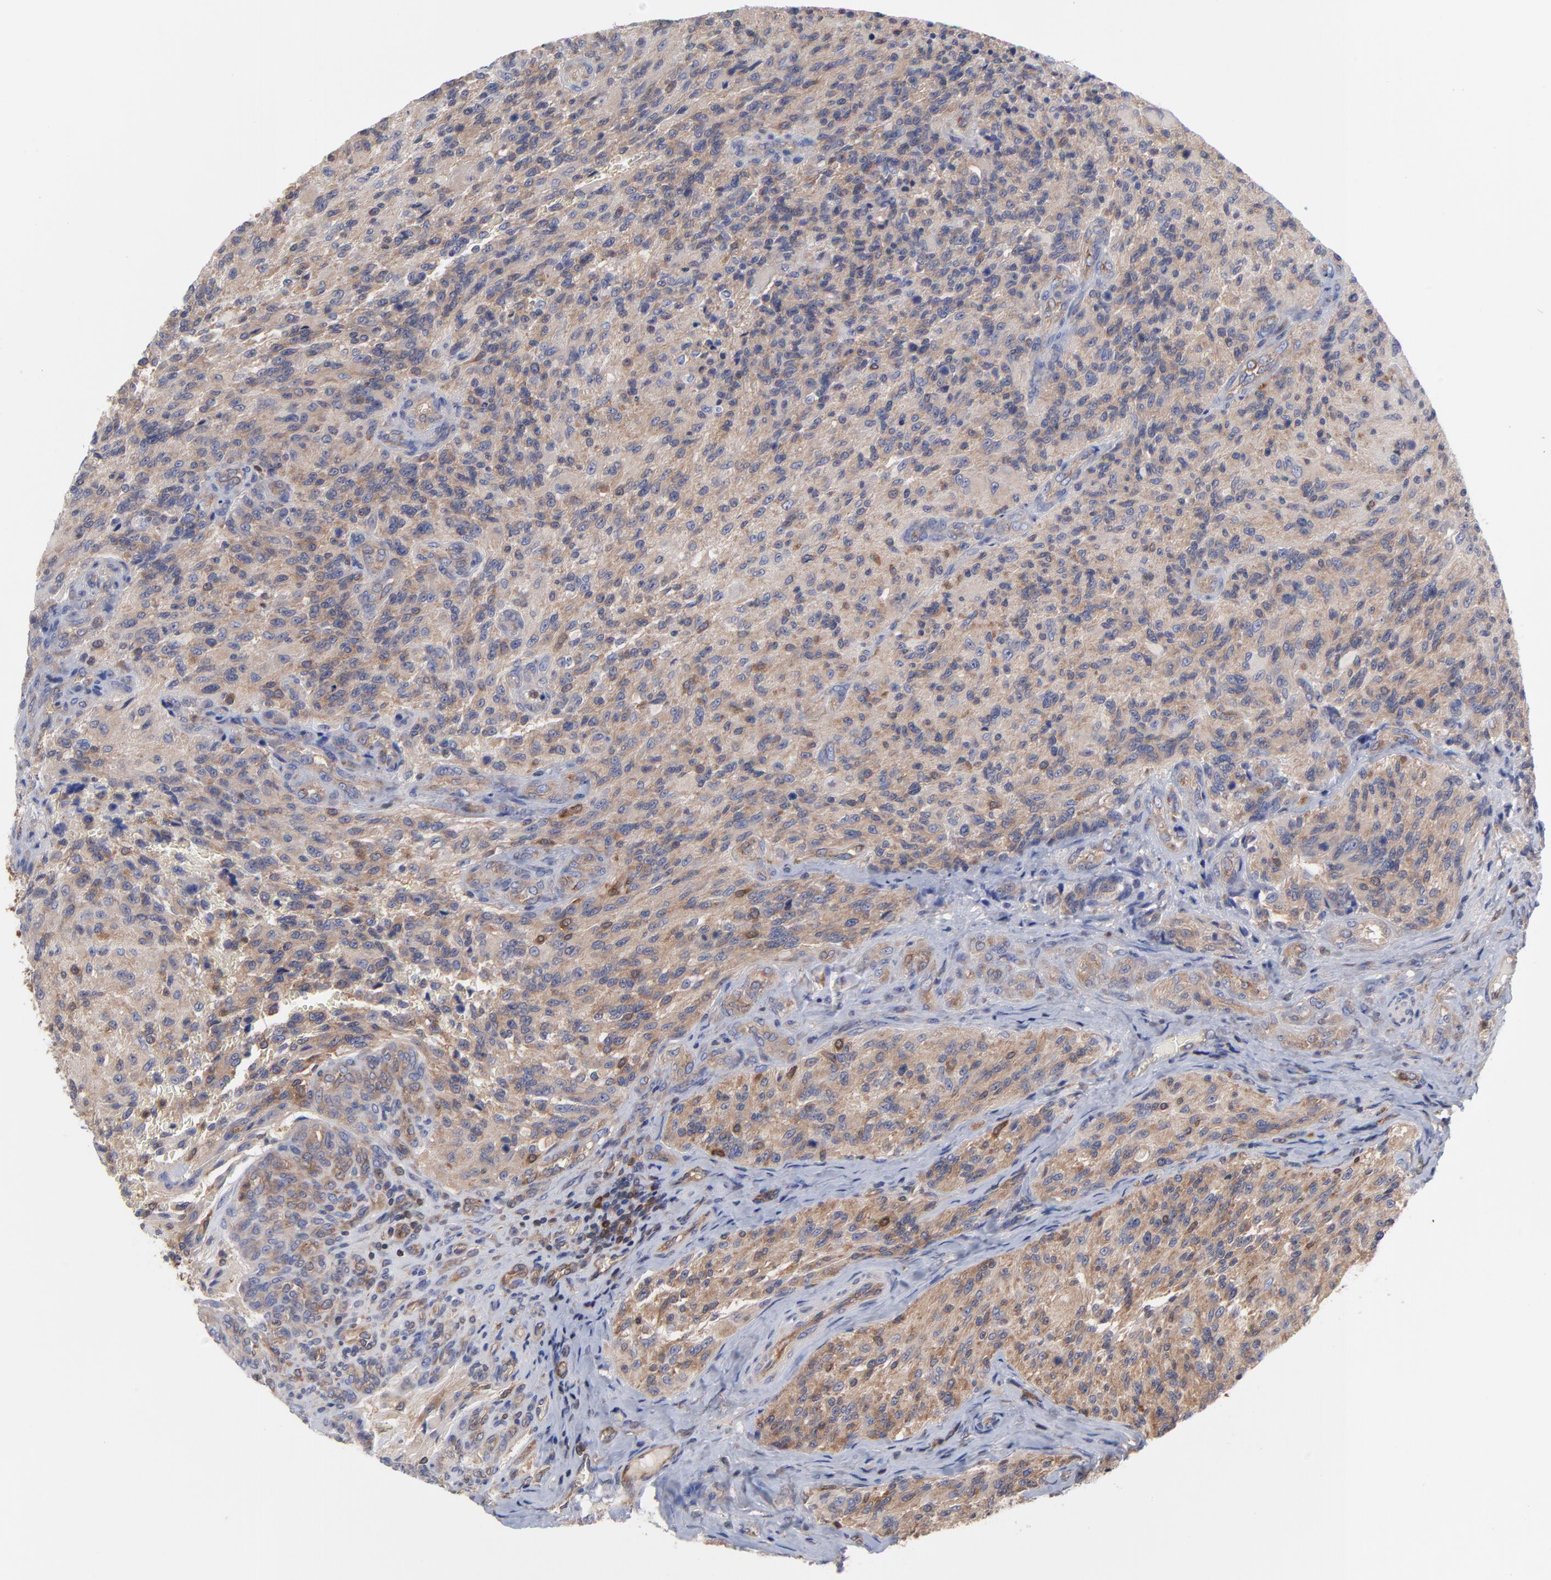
{"staining": {"intensity": "weak", "quantity": ">75%", "location": "cytoplasmic/membranous"}, "tissue": "glioma", "cell_type": "Tumor cells", "image_type": "cancer", "snomed": [{"axis": "morphology", "description": "Normal tissue, NOS"}, {"axis": "morphology", "description": "Glioma, malignant, High grade"}, {"axis": "topography", "description": "Cerebral cortex"}], "caption": "A brown stain labels weak cytoplasmic/membranous expression of a protein in glioma tumor cells.", "gene": "NFKBIA", "patient": {"sex": "male", "age": 56}}